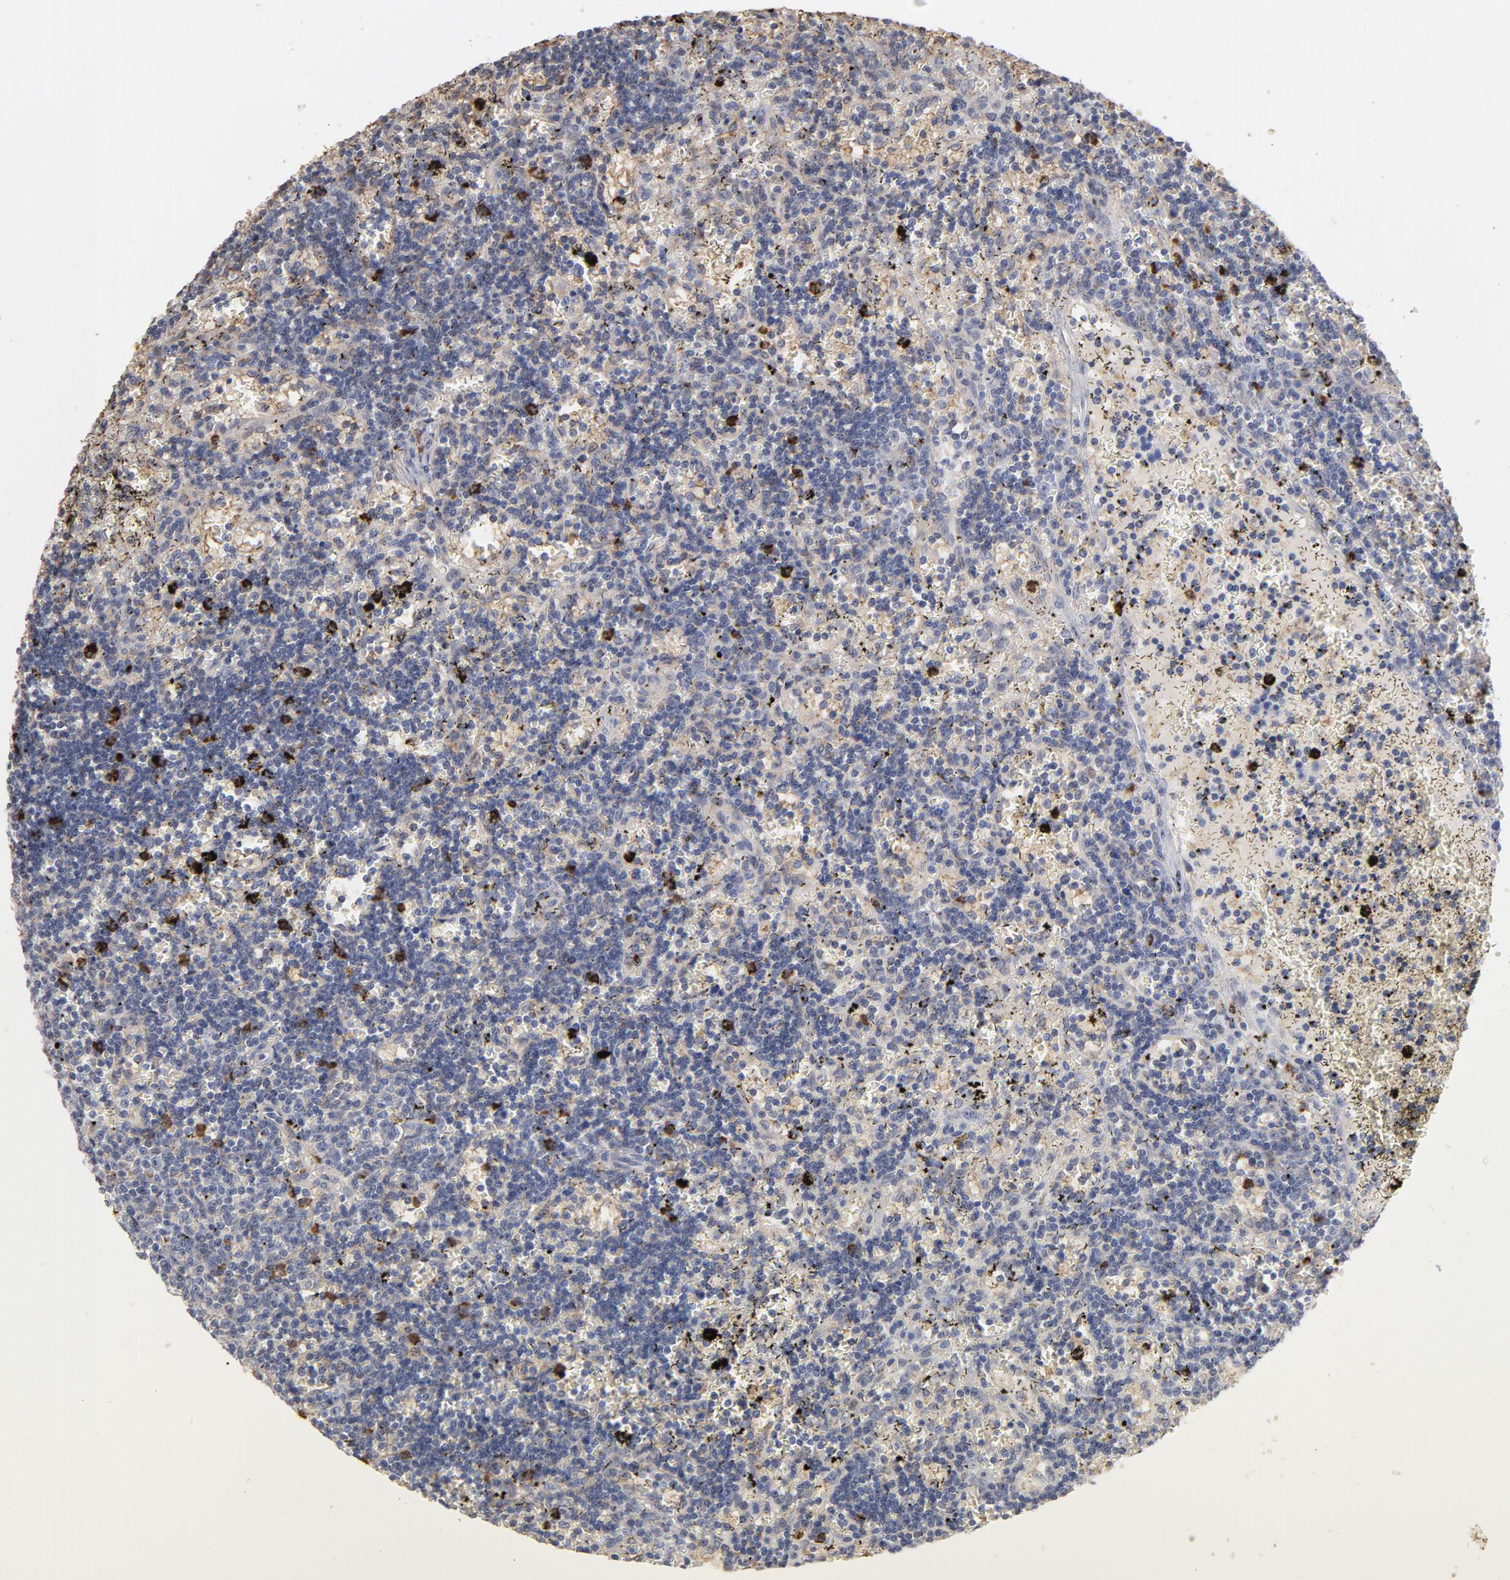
{"staining": {"intensity": "weak", "quantity": "<25%", "location": "cytoplasmic/membranous"}, "tissue": "lymphoma", "cell_type": "Tumor cells", "image_type": "cancer", "snomed": [{"axis": "morphology", "description": "Malignant lymphoma, non-Hodgkin's type, Low grade"}, {"axis": "topography", "description": "Spleen"}], "caption": "Human low-grade malignant lymphoma, non-Hodgkin's type stained for a protein using IHC exhibits no expression in tumor cells.", "gene": "PNMA1", "patient": {"sex": "male", "age": 60}}